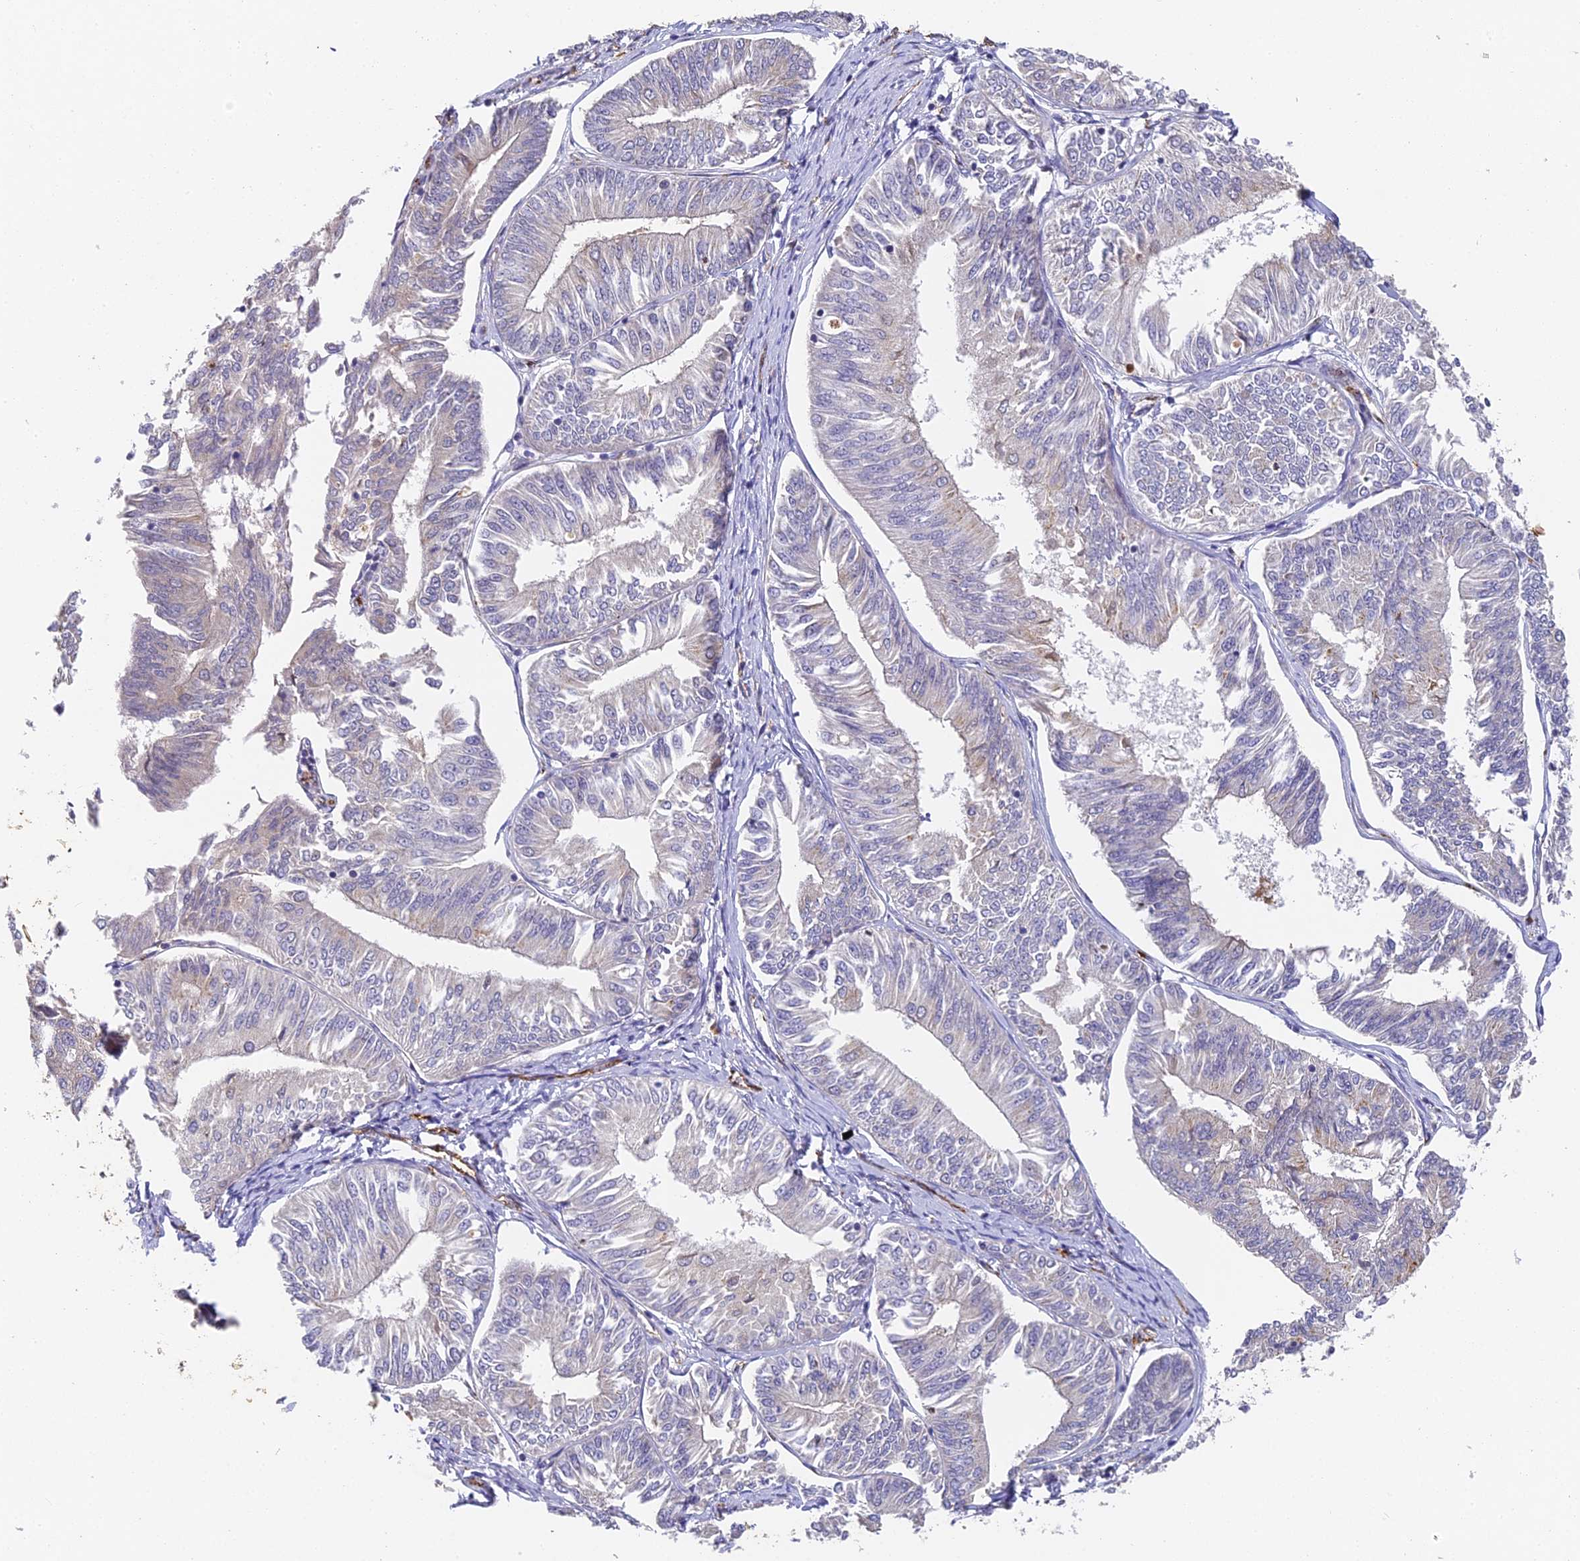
{"staining": {"intensity": "negative", "quantity": "none", "location": "none"}, "tissue": "endometrial cancer", "cell_type": "Tumor cells", "image_type": "cancer", "snomed": [{"axis": "morphology", "description": "Adenocarcinoma, NOS"}, {"axis": "topography", "description": "Endometrium"}], "caption": "Immunohistochemical staining of adenocarcinoma (endometrial) displays no significant staining in tumor cells.", "gene": "DNAAF10", "patient": {"sex": "female", "age": 58}}